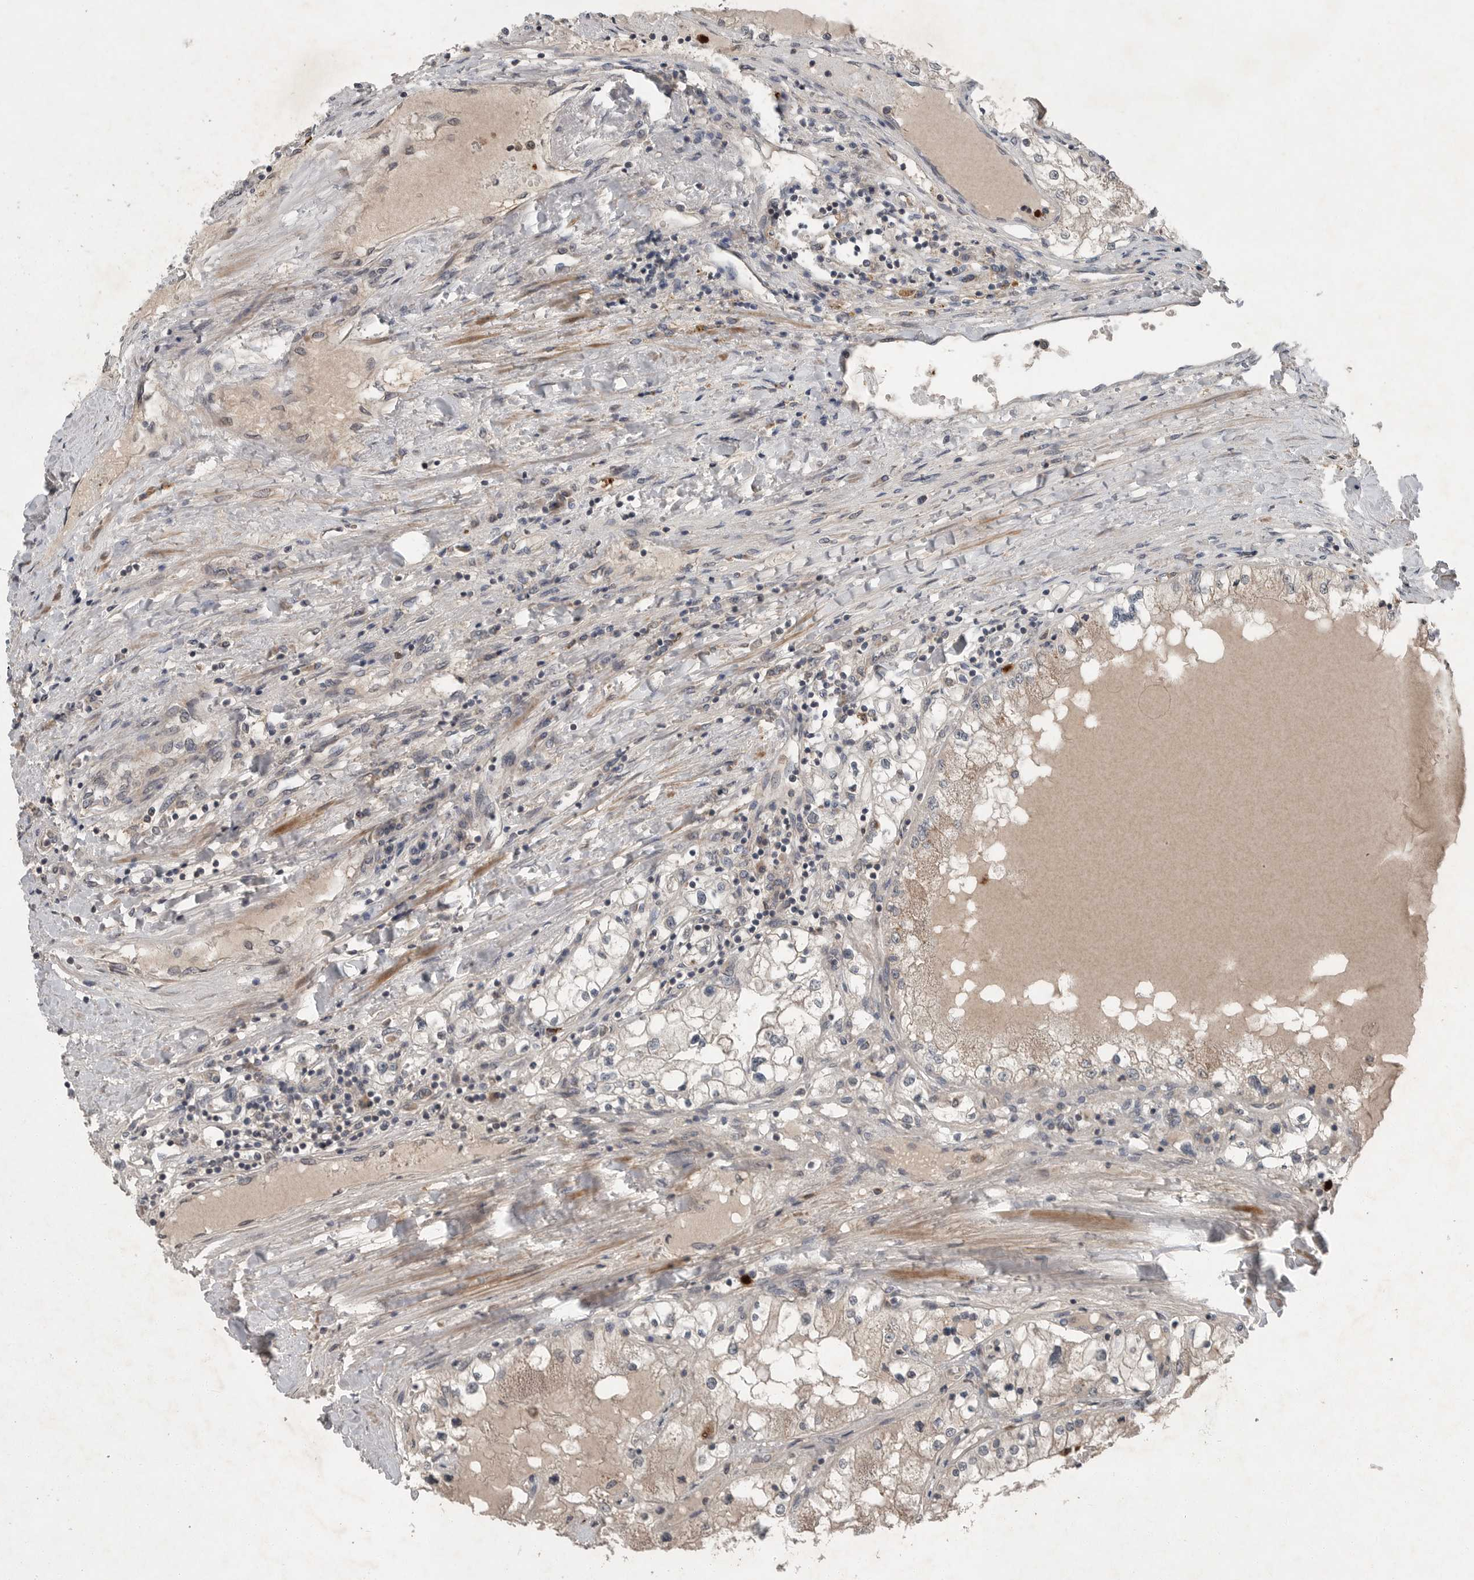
{"staining": {"intensity": "weak", "quantity": "25%-75%", "location": "cytoplasmic/membranous"}, "tissue": "renal cancer", "cell_type": "Tumor cells", "image_type": "cancer", "snomed": [{"axis": "morphology", "description": "Adenocarcinoma, NOS"}, {"axis": "topography", "description": "Kidney"}], "caption": "Immunohistochemical staining of human renal adenocarcinoma displays low levels of weak cytoplasmic/membranous positivity in about 25%-75% of tumor cells.", "gene": "SCP2", "patient": {"sex": "male", "age": 68}}